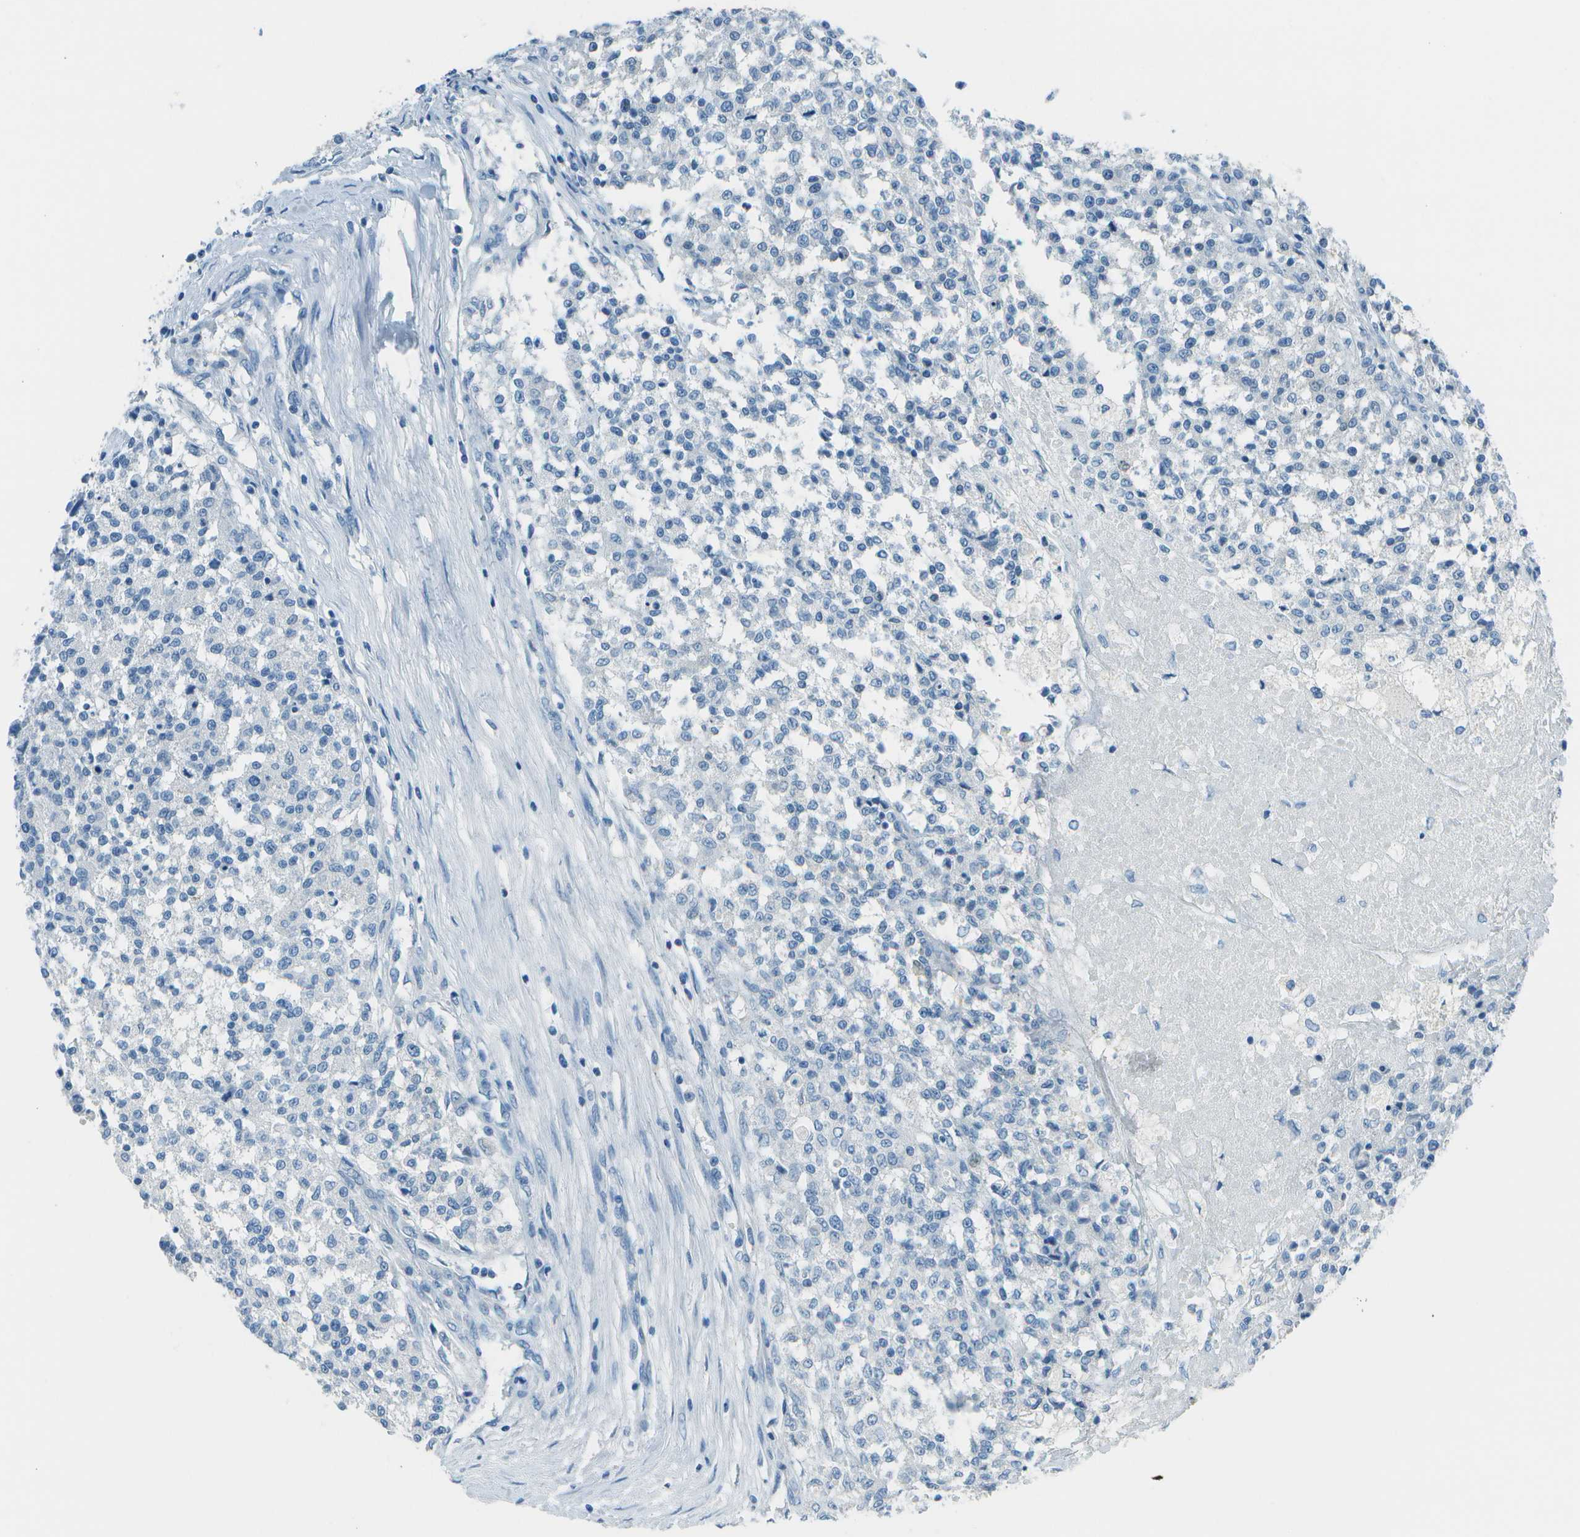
{"staining": {"intensity": "negative", "quantity": "none", "location": "none"}, "tissue": "testis cancer", "cell_type": "Tumor cells", "image_type": "cancer", "snomed": [{"axis": "morphology", "description": "Seminoma, NOS"}, {"axis": "topography", "description": "Testis"}], "caption": "This is an immunohistochemistry image of testis seminoma. There is no staining in tumor cells.", "gene": "FGF1", "patient": {"sex": "male", "age": 59}}